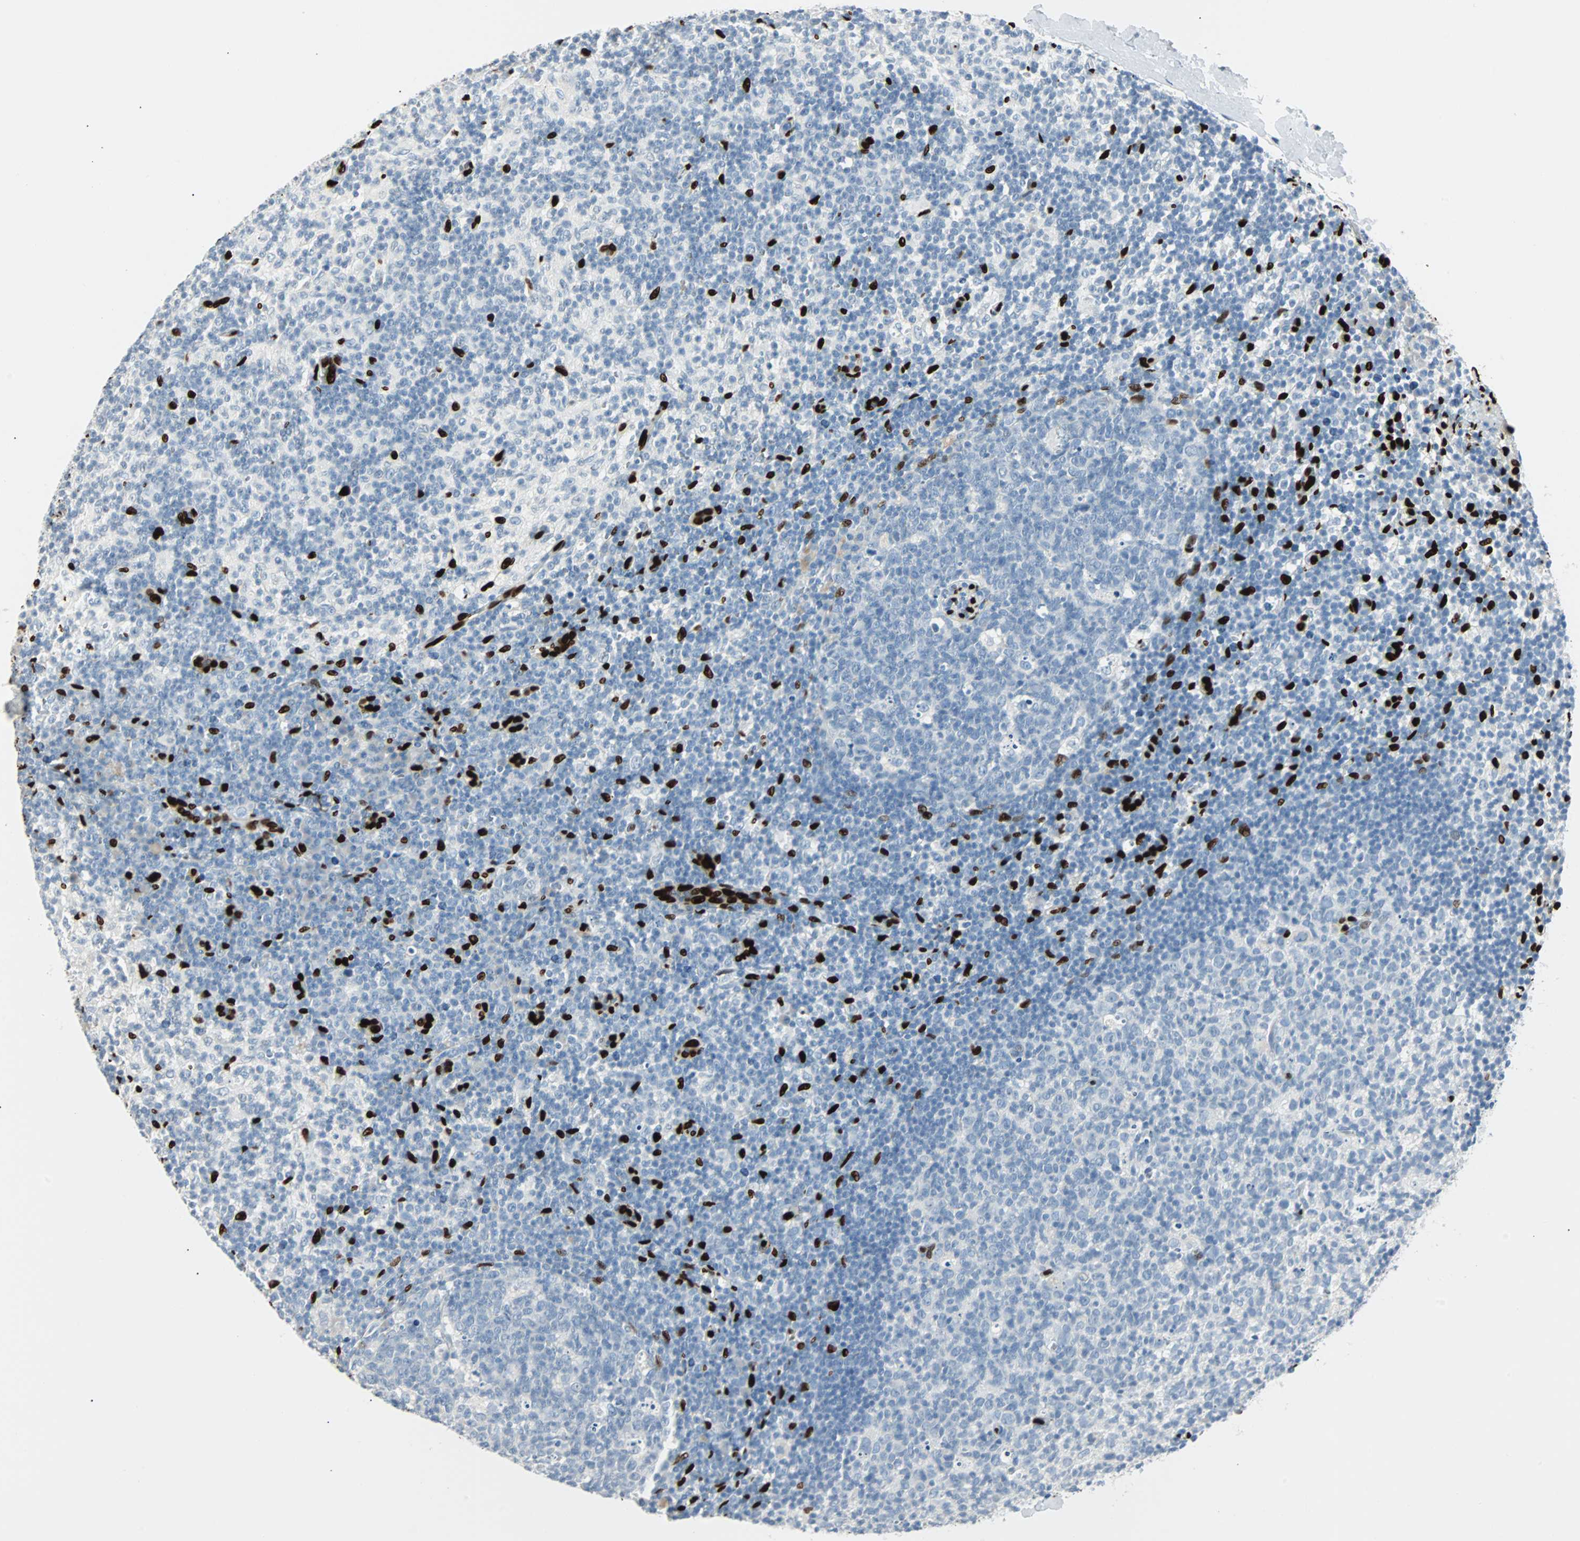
{"staining": {"intensity": "negative", "quantity": "none", "location": "none"}, "tissue": "lymph node", "cell_type": "Germinal center cells", "image_type": "normal", "snomed": [{"axis": "morphology", "description": "Normal tissue, NOS"}, {"axis": "morphology", "description": "Inflammation, NOS"}, {"axis": "topography", "description": "Lymph node"}], "caption": "An immunohistochemistry (IHC) micrograph of benign lymph node is shown. There is no staining in germinal center cells of lymph node. (IHC, brightfield microscopy, high magnification).", "gene": "IL33", "patient": {"sex": "male", "age": 55}}